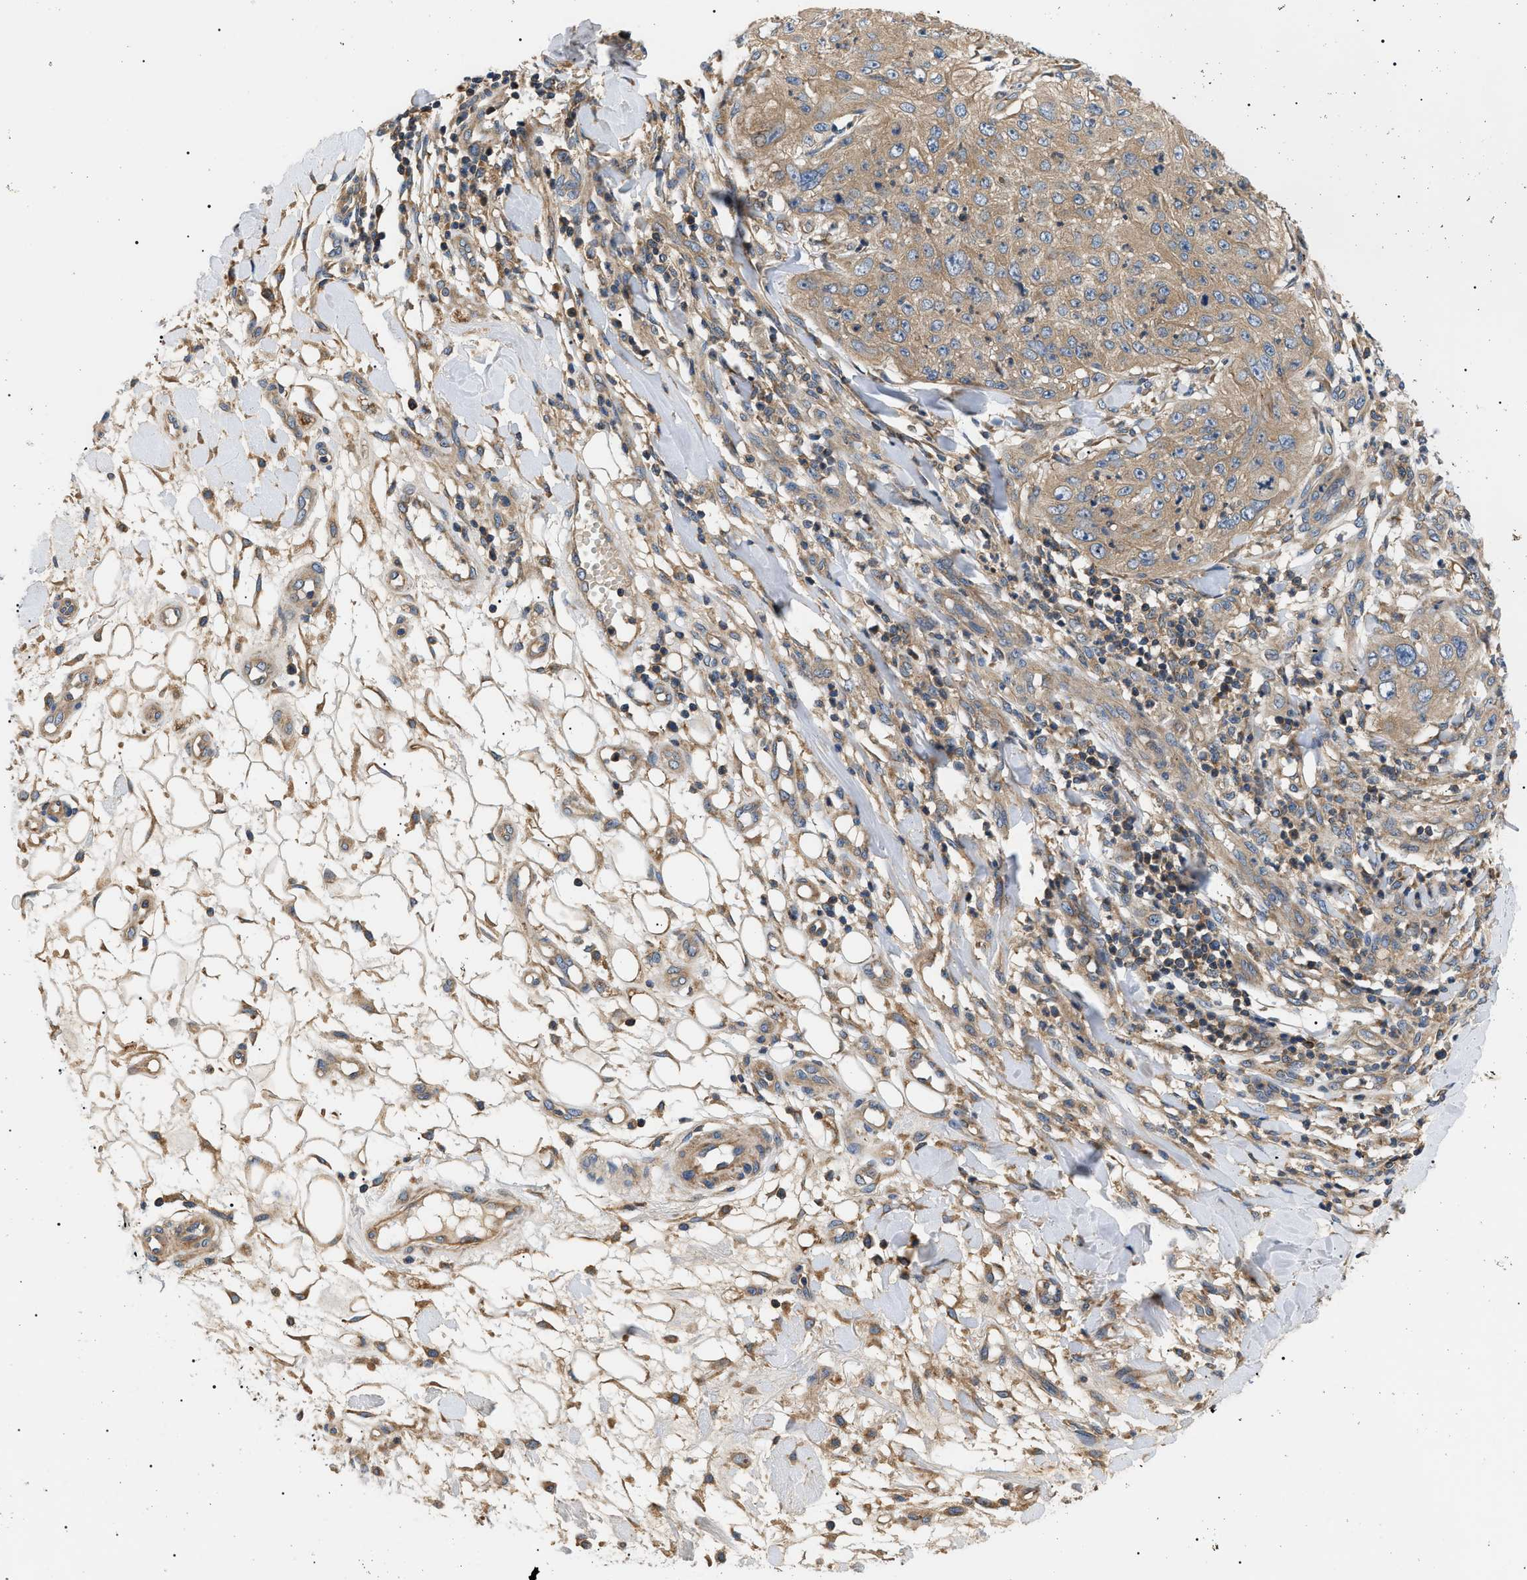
{"staining": {"intensity": "moderate", "quantity": ">75%", "location": "cytoplasmic/membranous"}, "tissue": "skin cancer", "cell_type": "Tumor cells", "image_type": "cancer", "snomed": [{"axis": "morphology", "description": "Squamous cell carcinoma, NOS"}, {"axis": "topography", "description": "Skin"}], "caption": "Protein expression analysis of human skin squamous cell carcinoma reveals moderate cytoplasmic/membranous staining in approximately >75% of tumor cells.", "gene": "PPM1B", "patient": {"sex": "female", "age": 80}}